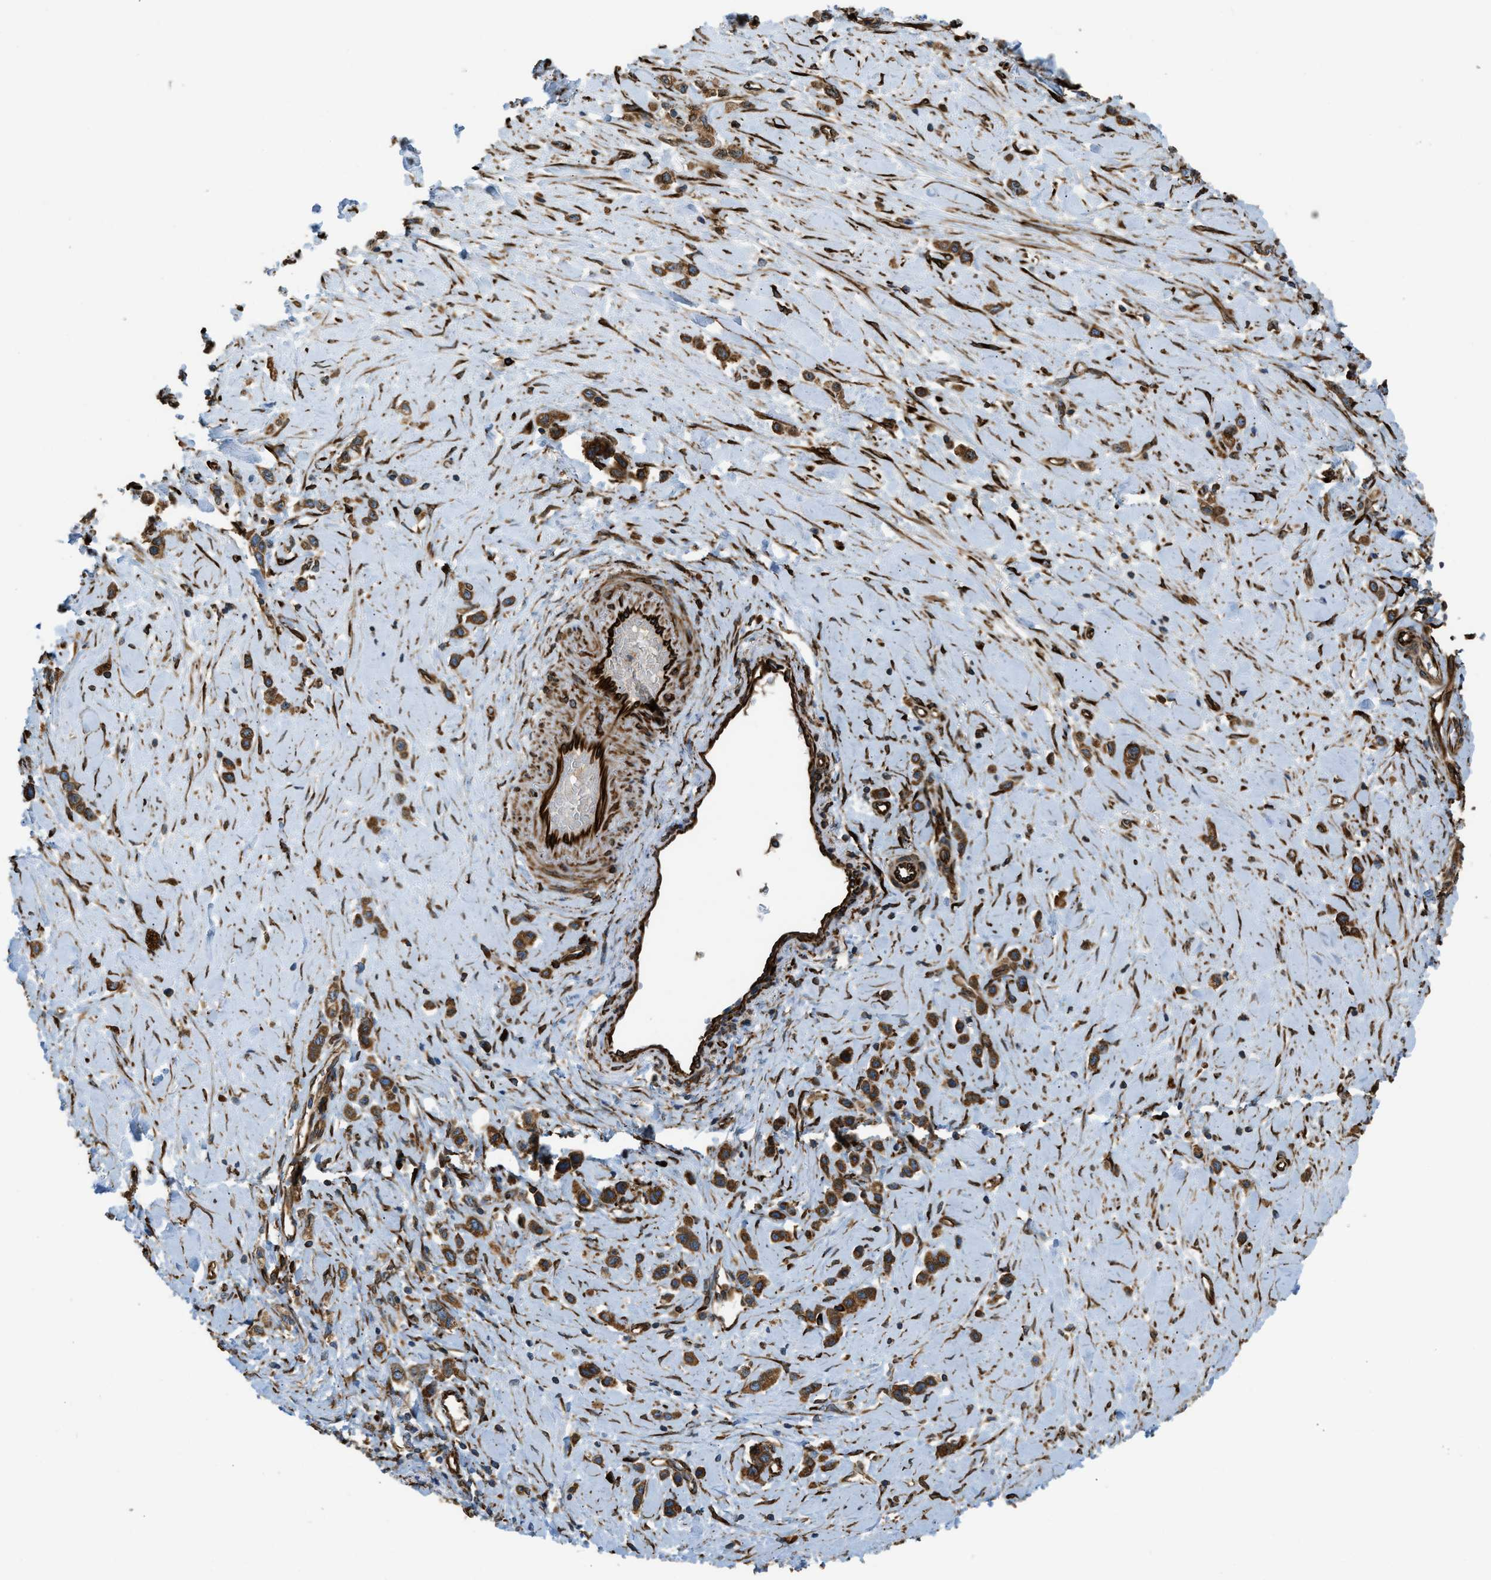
{"staining": {"intensity": "strong", "quantity": ">75%", "location": "cytoplasmic/membranous"}, "tissue": "stomach cancer", "cell_type": "Tumor cells", "image_type": "cancer", "snomed": [{"axis": "morphology", "description": "Adenocarcinoma, NOS"}, {"axis": "topography", "description": "Stomach"}], "caption": "Protein staining of stomach adenocarcinoma tissue exhibits strong cytoplasmic/membranous positivity in approximately >75% of tumor cells.", "gene": "BEX3", "patient": {"sex": "female", "age": 65}}